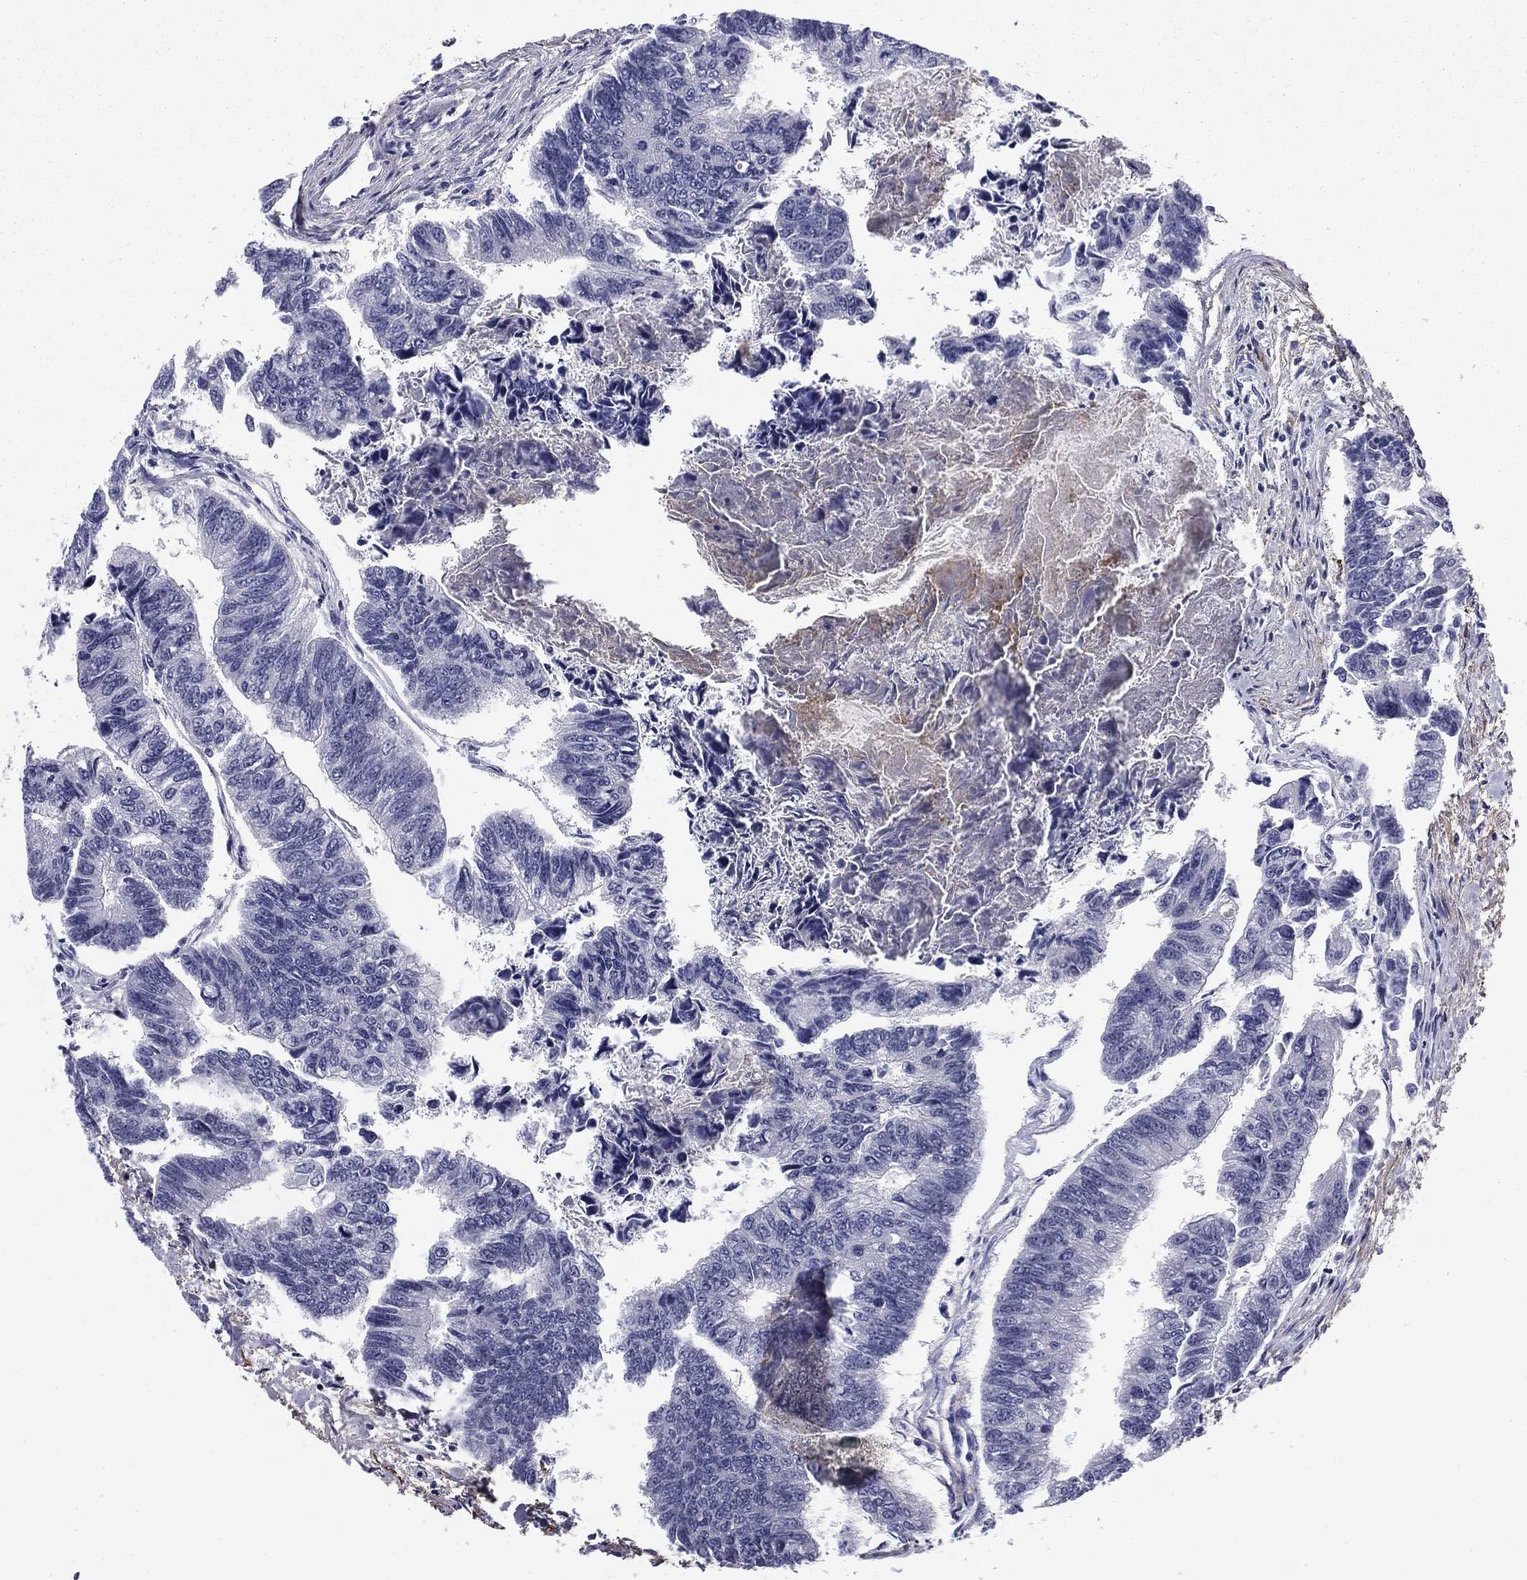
{"staining": {"intensity": "negative", "quantity": "none", "location": "none"}, "tissue": "colorectal cancer", "cell_type": "Tumor cells", "image_type": "cancer", "snomed": [{"axis": "morphology", "description": "Adenocarcinoma, NOS"}, {"axis": "topography", "description": "Colon"}], "caption": "Immunohistochemistry (IHC) image of neoplastic tissue: human colorectal cancer (adenocarcinoma) stained with DAB (3,3'-diaminobenzidine) exhibits no significant protein positivity in tumor cells.", "gene": "REXO5", "patient": {"sex": "female", "age": 65}}